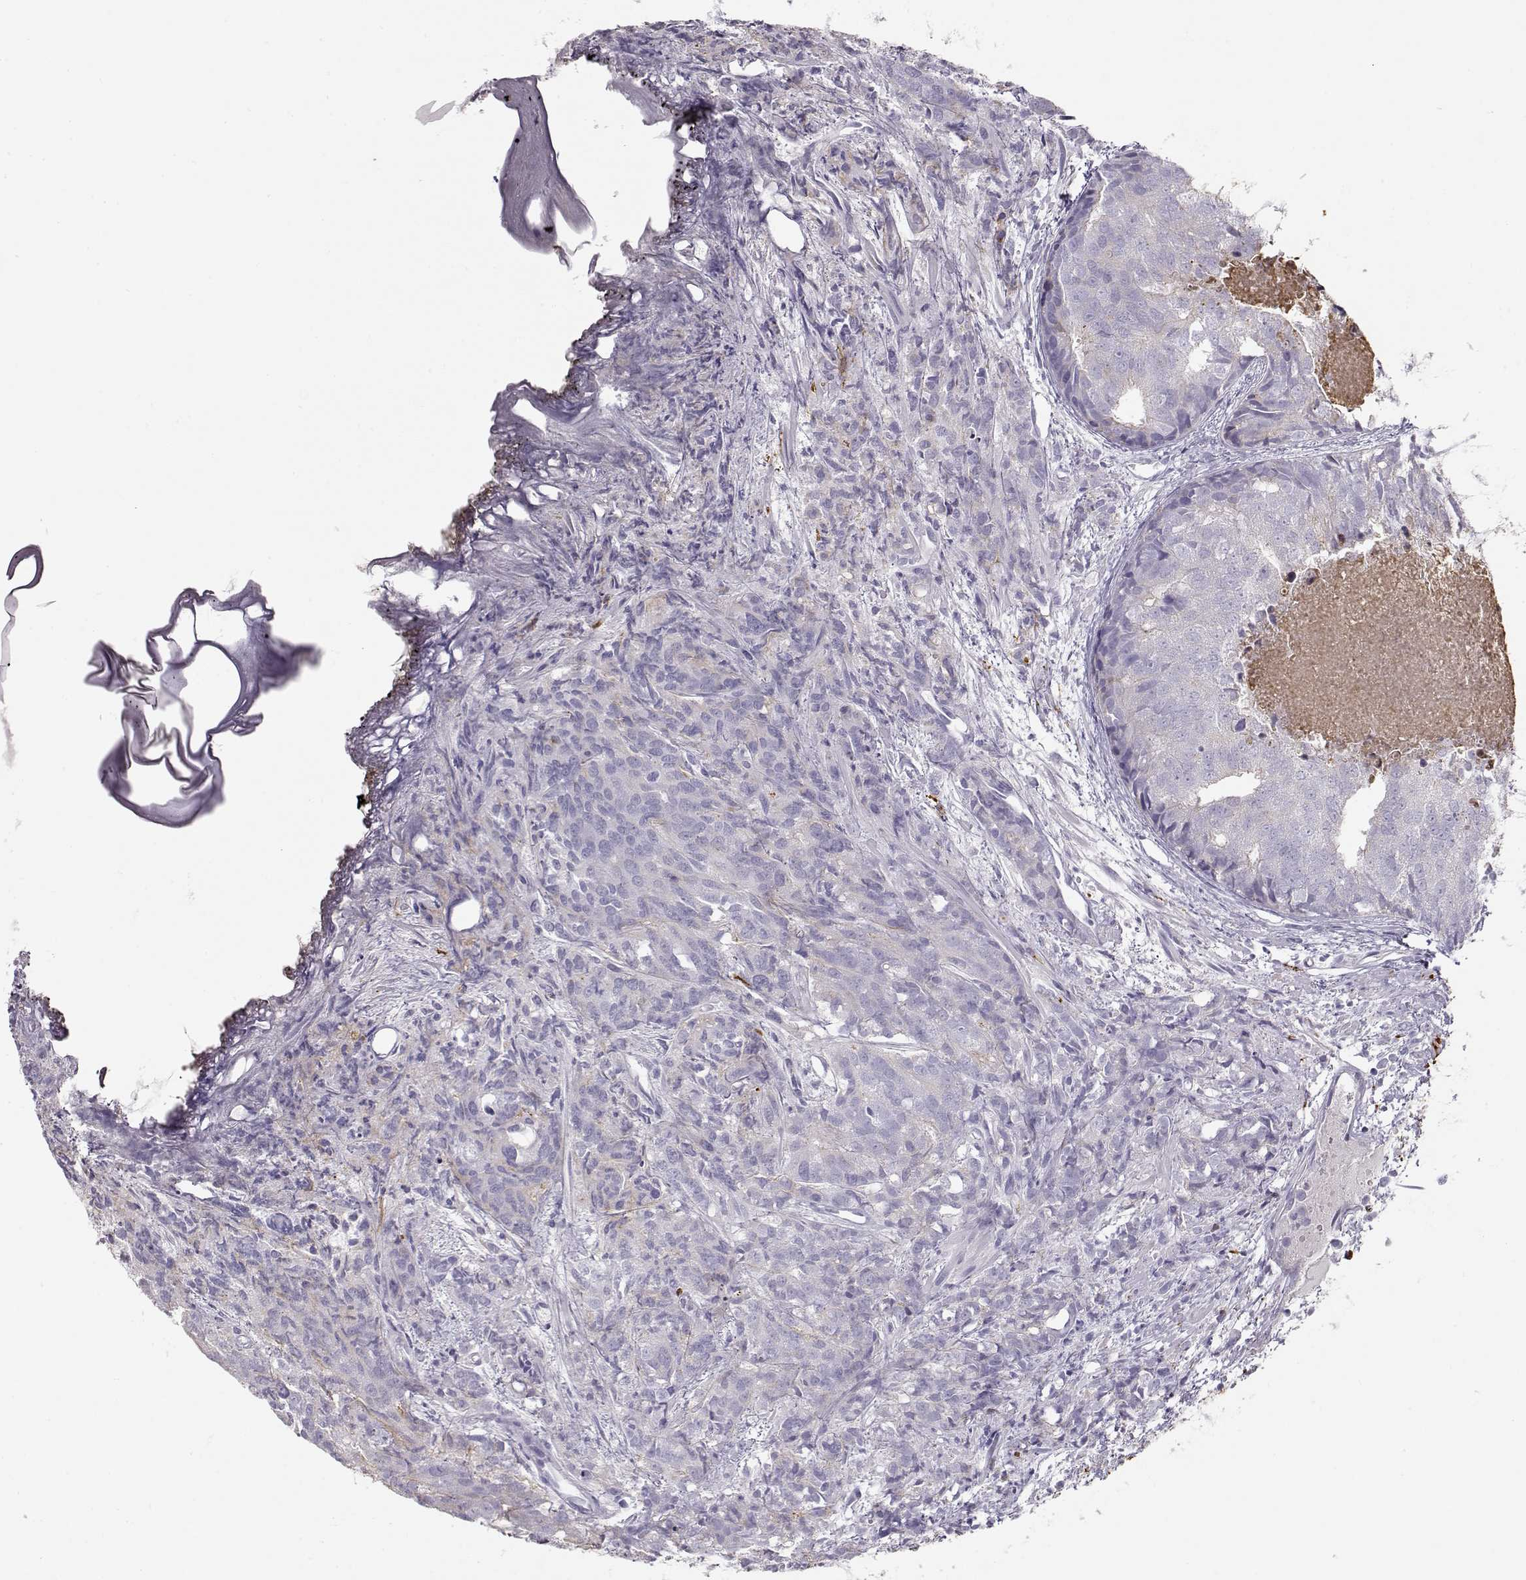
{"staining": {"intensity": "weak", "quantity": "<25%", "location": "cytoplasmic/membranous"}, "tissue": "prostate cancer", "cell_type": "Tumor cells", "image_type": "cancer", "snomed": [{"axis": "morphology", "description": "Adenocarcinoma, High grade"}, {"axis": "topography", "description": "Prostate"}], "caption": "Prostate cancer stained for a protein using IHC reveals no staining tumor cells.", "gene": "S100B", "patient": {"sex": "male", "age": 58}}